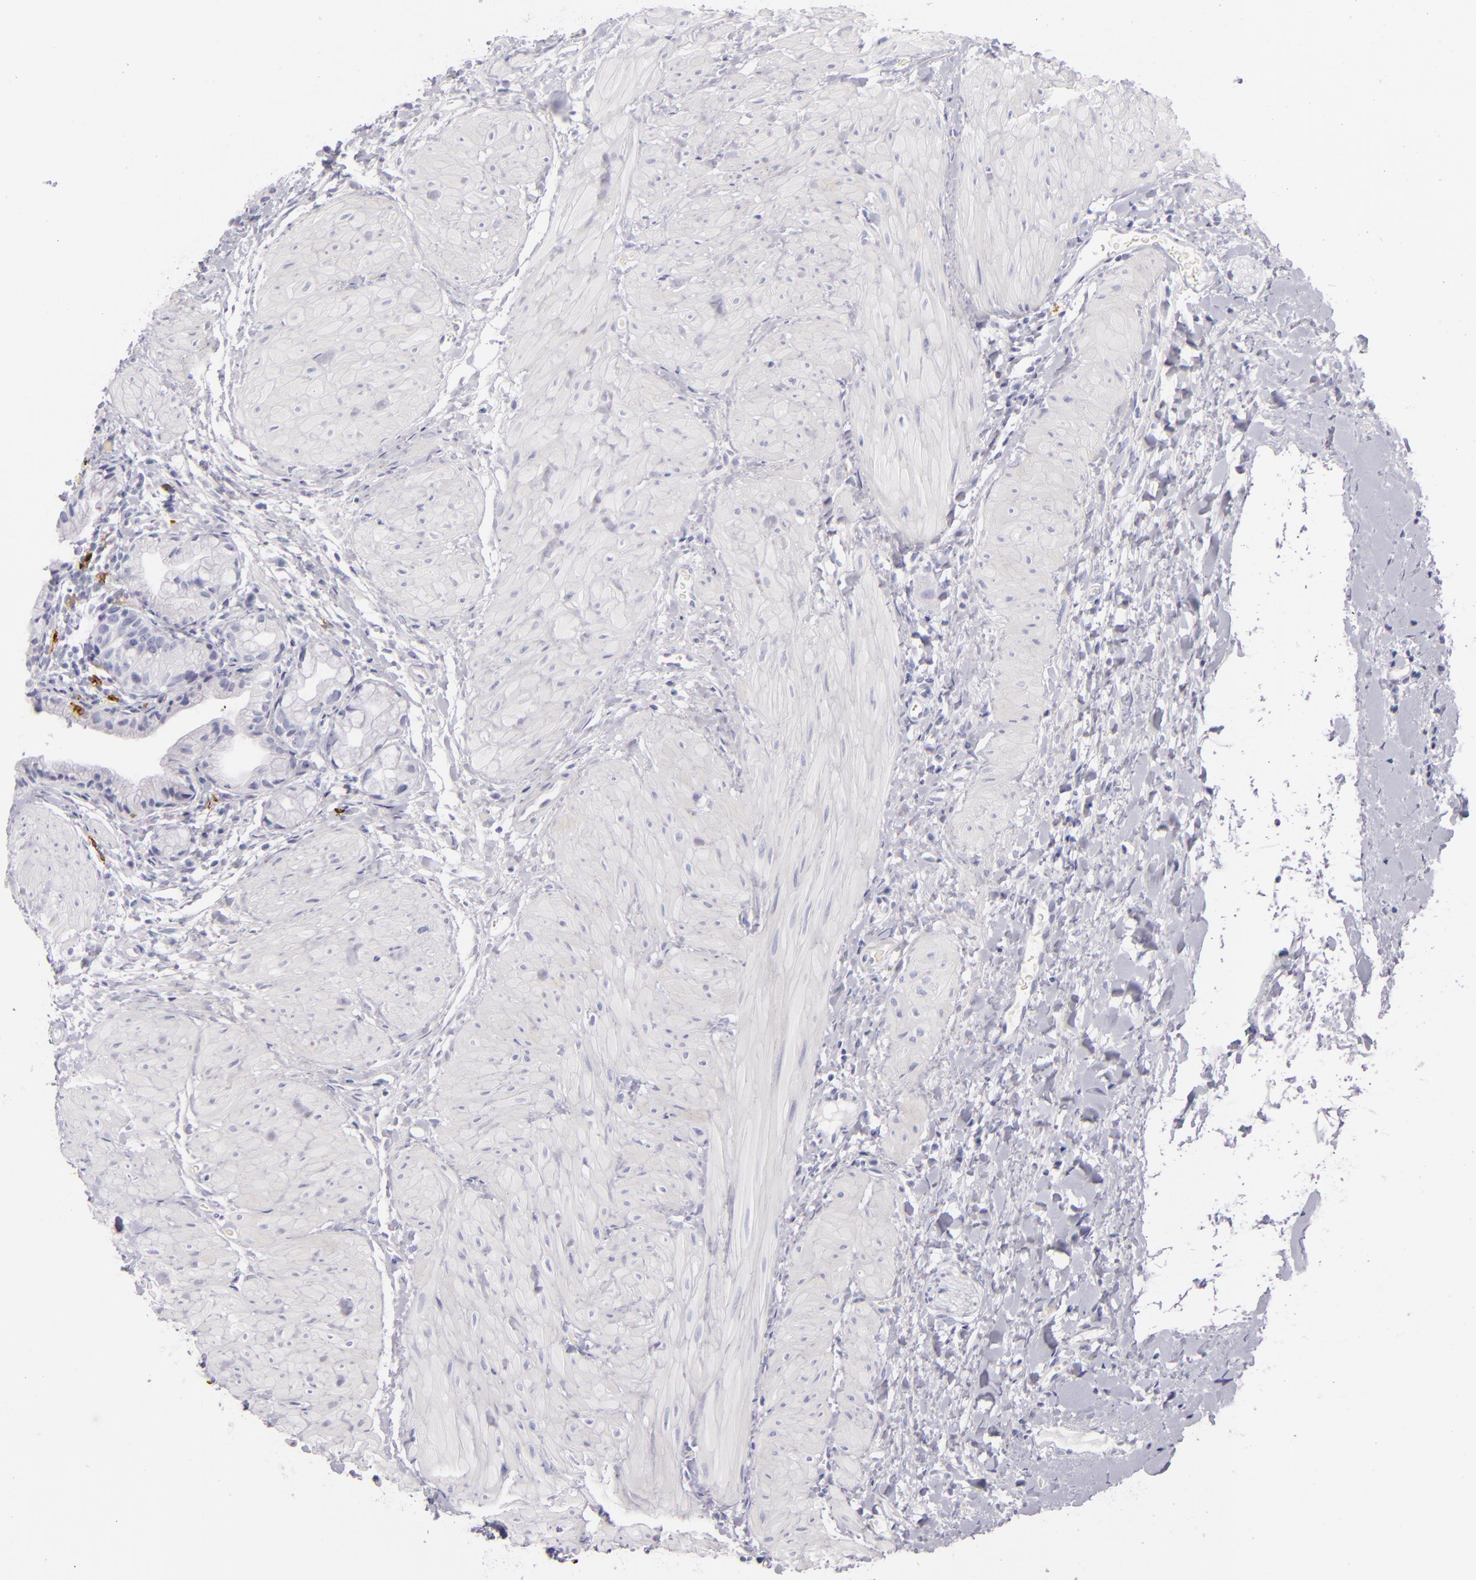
{"staining": {"intensity": "negative", "quantity": "none", "location": "none"}, "tissue": "gallbladder", "cell_type": "Glandular cells", "image_type": "normal", "snomed": [{"axis": "morphology", "description": "Normal tissue, NOS"}, {"axis": "morphology", "description": "Inflammation, NOS"}, {"axis": "topography", "description": "Gallbladder"}], "caption": "Glandular cells show no significant protein expression in unremarkable gallbladder. (DAB immunohistochemistry with hematoxylin counter stain).", "gene": "CD207", "patient": {"sex": "male", "age": 66}}